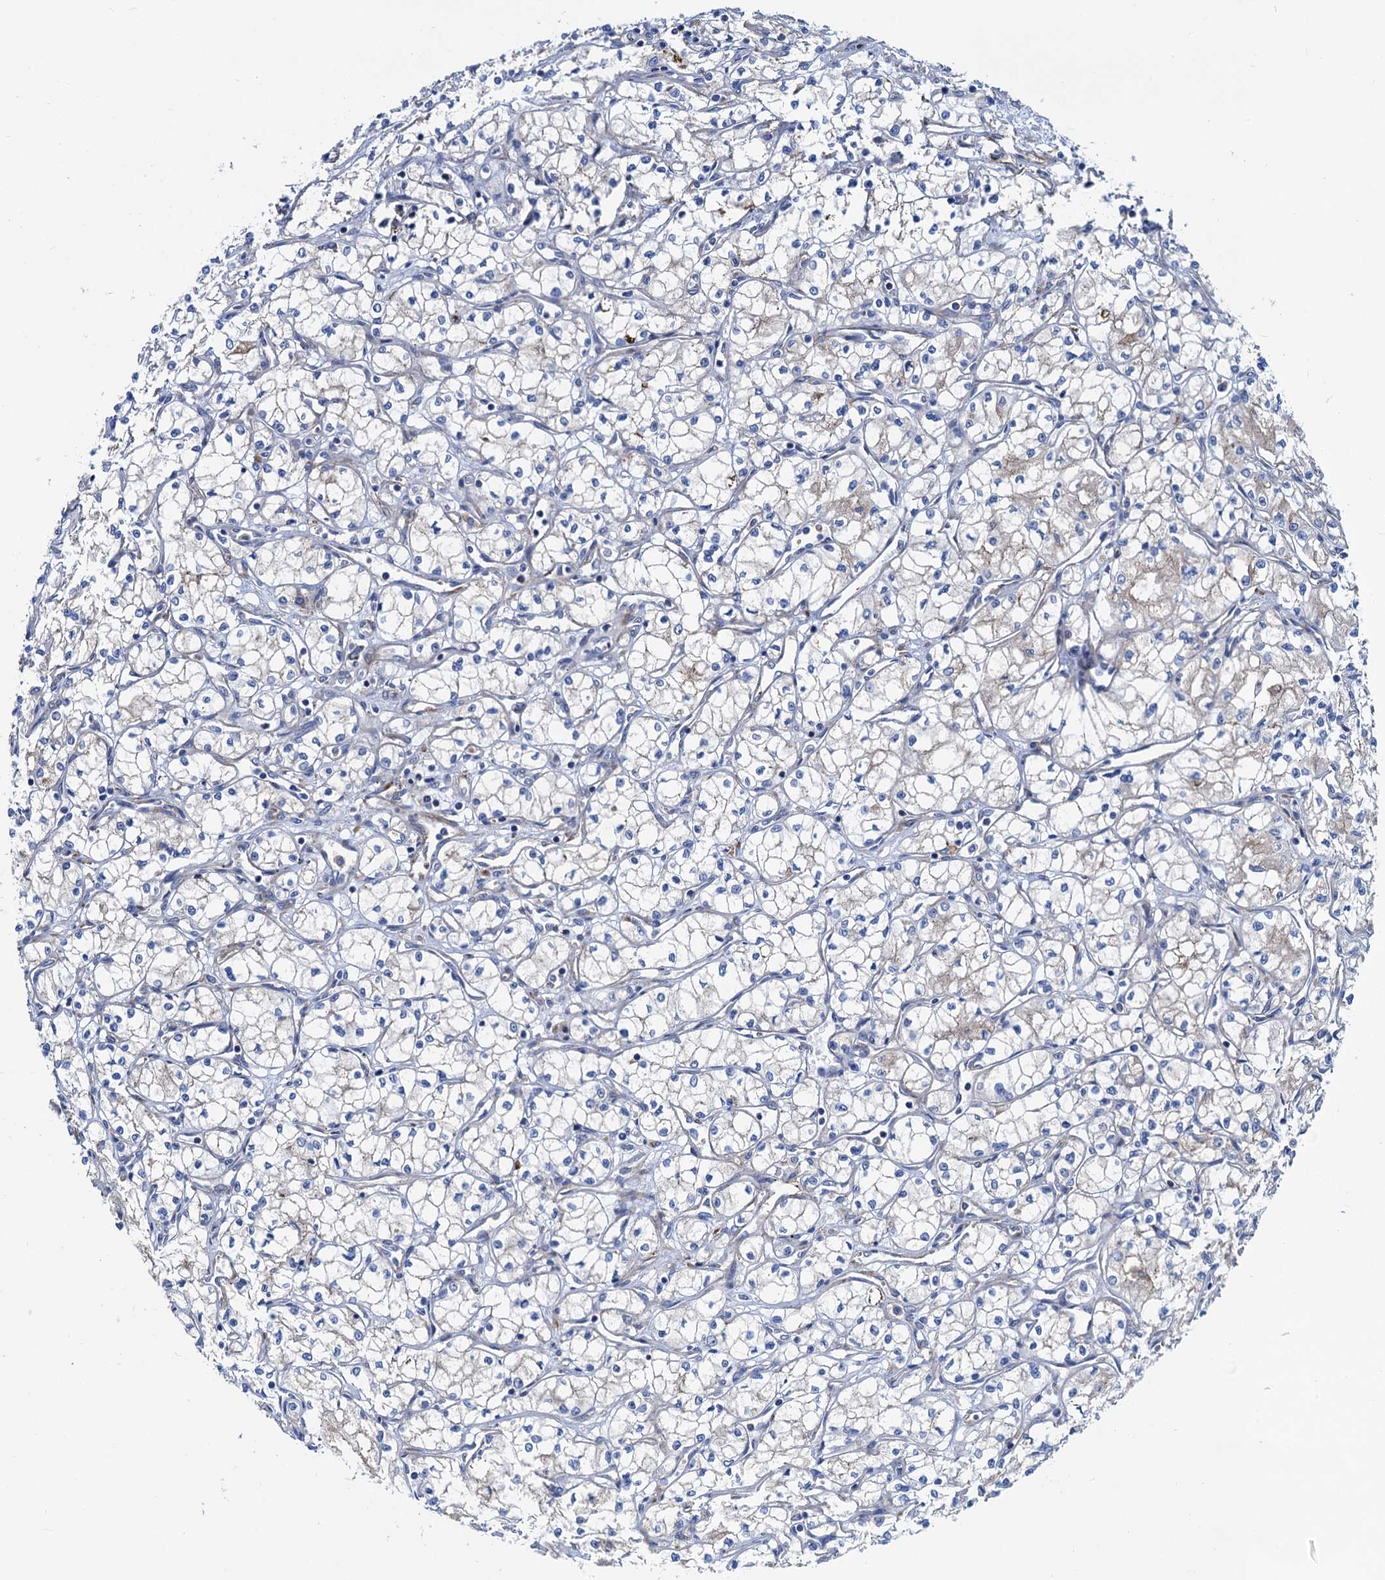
{"staining": {"intensity": "negative", "quantity": "none", "location": "none"}, "tissue": "renal cancer", "cell_type": "Tumor cells", "image_type": "cancer", "snomed": [{"axis": "morphology", "description": "Adenocarcinoma, NOS"}, {"axis": "topography", "description": "Kidney"}], "caption": "High magnification brightfield microscopy of renal cancer (adenocarcinoma) stained with DAB (brown) and counterstained with hematoxylin (blue): tumor cells show no significant positivity.", "gene": "SLC12A7", "patient": {"sex": "male", "age": 59}}